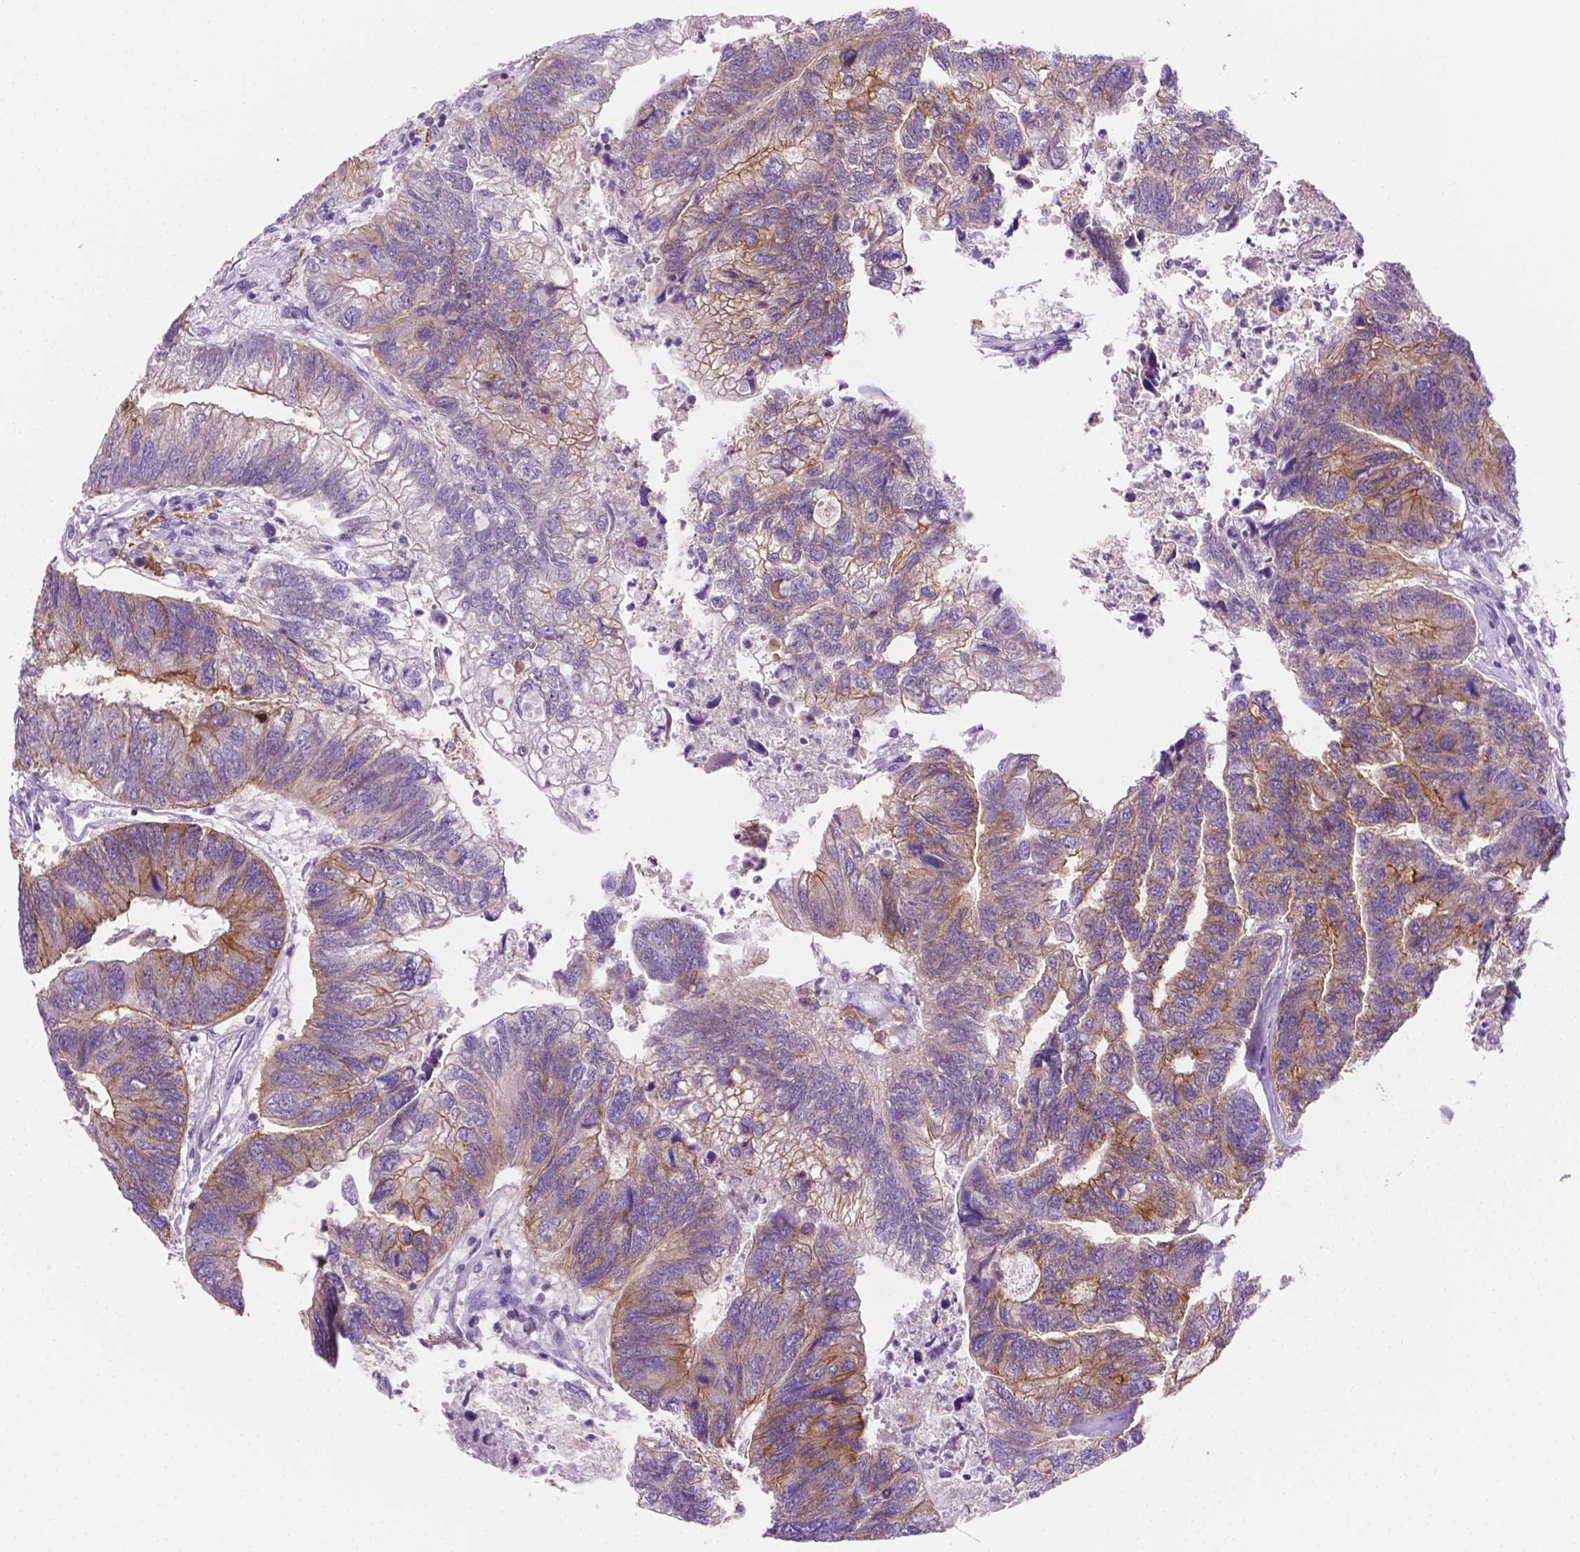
{"staining": {"intensity": "moderate", "quantity": "25%-75%", "location": "cytoplasmic/membranous"}, "tissue": "colorectal cancer", "cell_type": "Tumor cells", "image_type": "cancer", "snomed": [{"axis": "morphology", "description": "Adenocarcinoma, NOS"}, {"axis": "topography", "description": "Colon"}], "caption": "About 25%-75% of tumor cells in colorectal cancer show moderate cytoplasmic/membranous protein staining as visualized by brown immunohistochemical staining.", "gene": "EPPK1", "patient": {"sex": "female", "age": 67}}